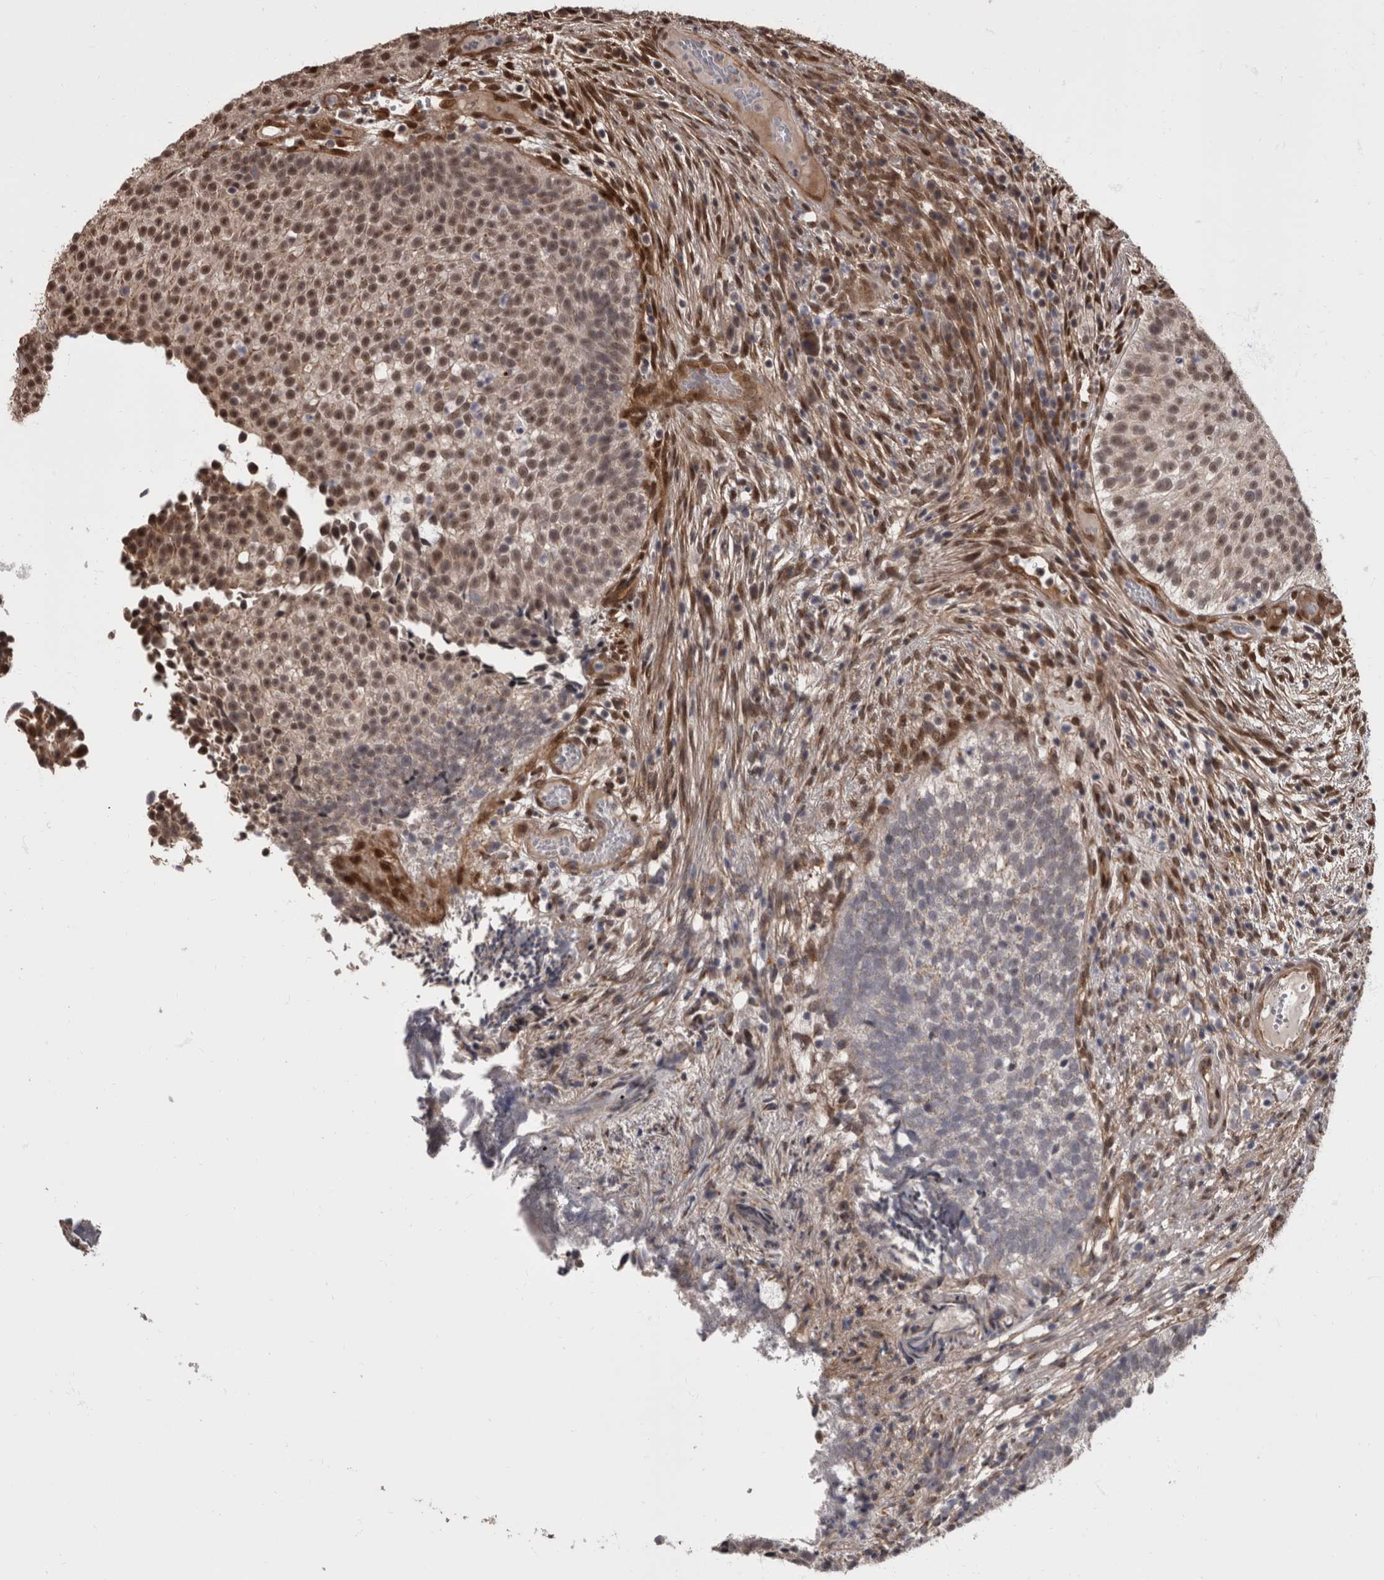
{"staining": {"intensity": "moderate", "quantity": ">75%", "location": "nuclear"}, "tissue": "urothelial cancer", "cell_type": "Tumor cells", "image_type": "cancer", "snomed": [{"axis": "morphology", "description": "Urothelial carcinoma, Low grade"}, {"axis": "topography", "description": "Urinary bladder"}], "caption": "High-power microscopy captured an immunohistochemistry (IHC) photomicrograph of urothelial cancer, revealing moderate nuclear expression in about >75% of tumor cells.", "gene": "AKT3", "patient": {"sex": "male", "age": 86}}